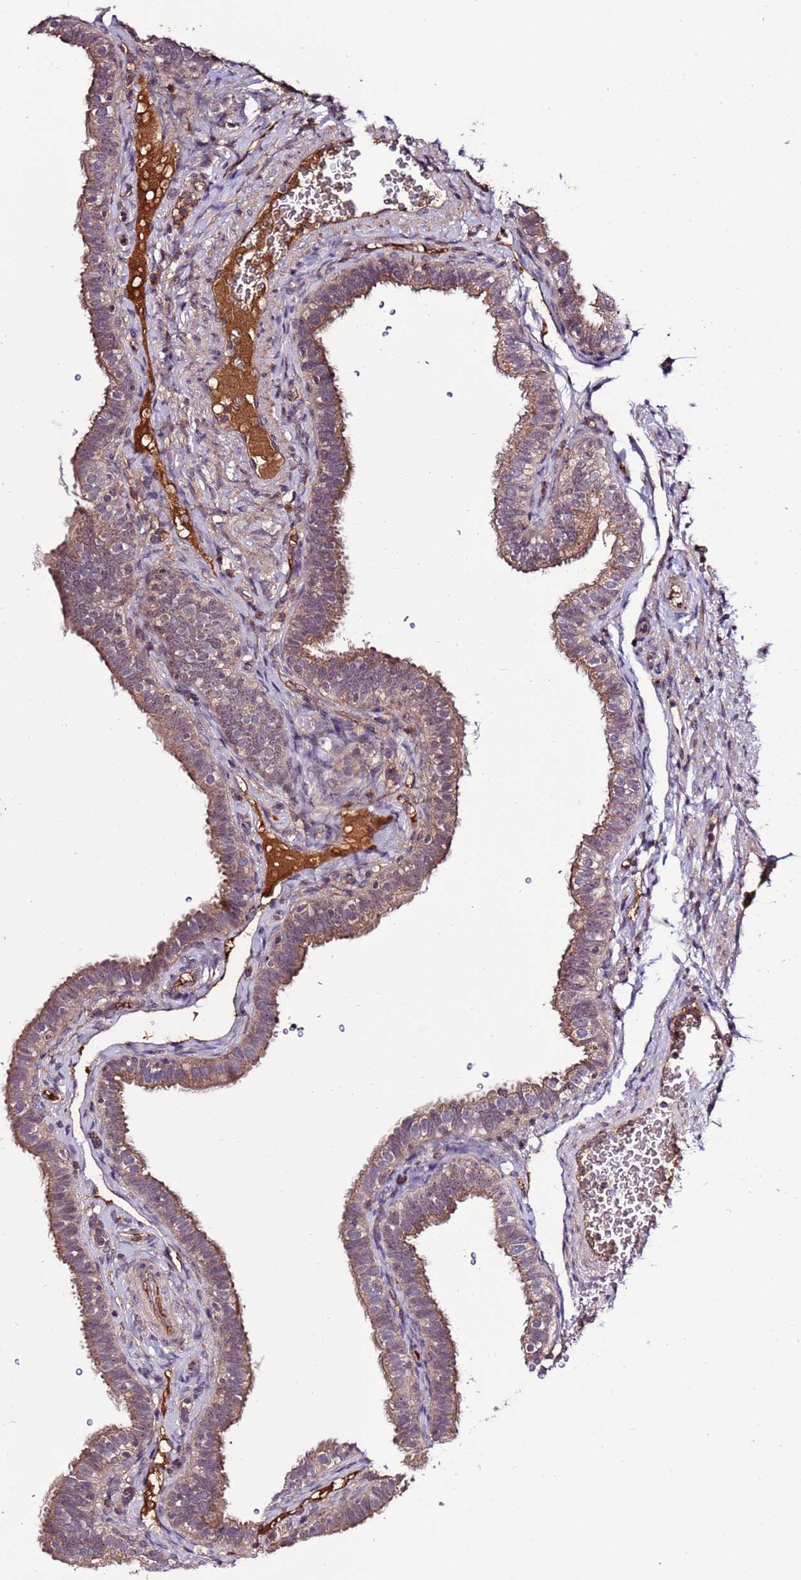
{"staining": {"intensity": "moderate", "quantity": "25%-75%", "location": "cytoplasmic/membranous"}, "tissue": "fallopian tube", "cell_type": "Glandular cells", "image_type": "normal", "snomed": [{"axis": "morphology", "description": "Normal tissue, NOS"}, {"axis": "topography", "description": "Fallopian tube"}], "caption": "Moderate cytoplasmic/membranous protein staining is seen in approximately 25%-75% of glandular cells in fallopian tube. (Stains: DAB in brown, nuclei in blue, Microscopy: brightfield microscopy at high magnification).", "gene": "ZNF624", "patient": {"sex": "female", "age": 41}}